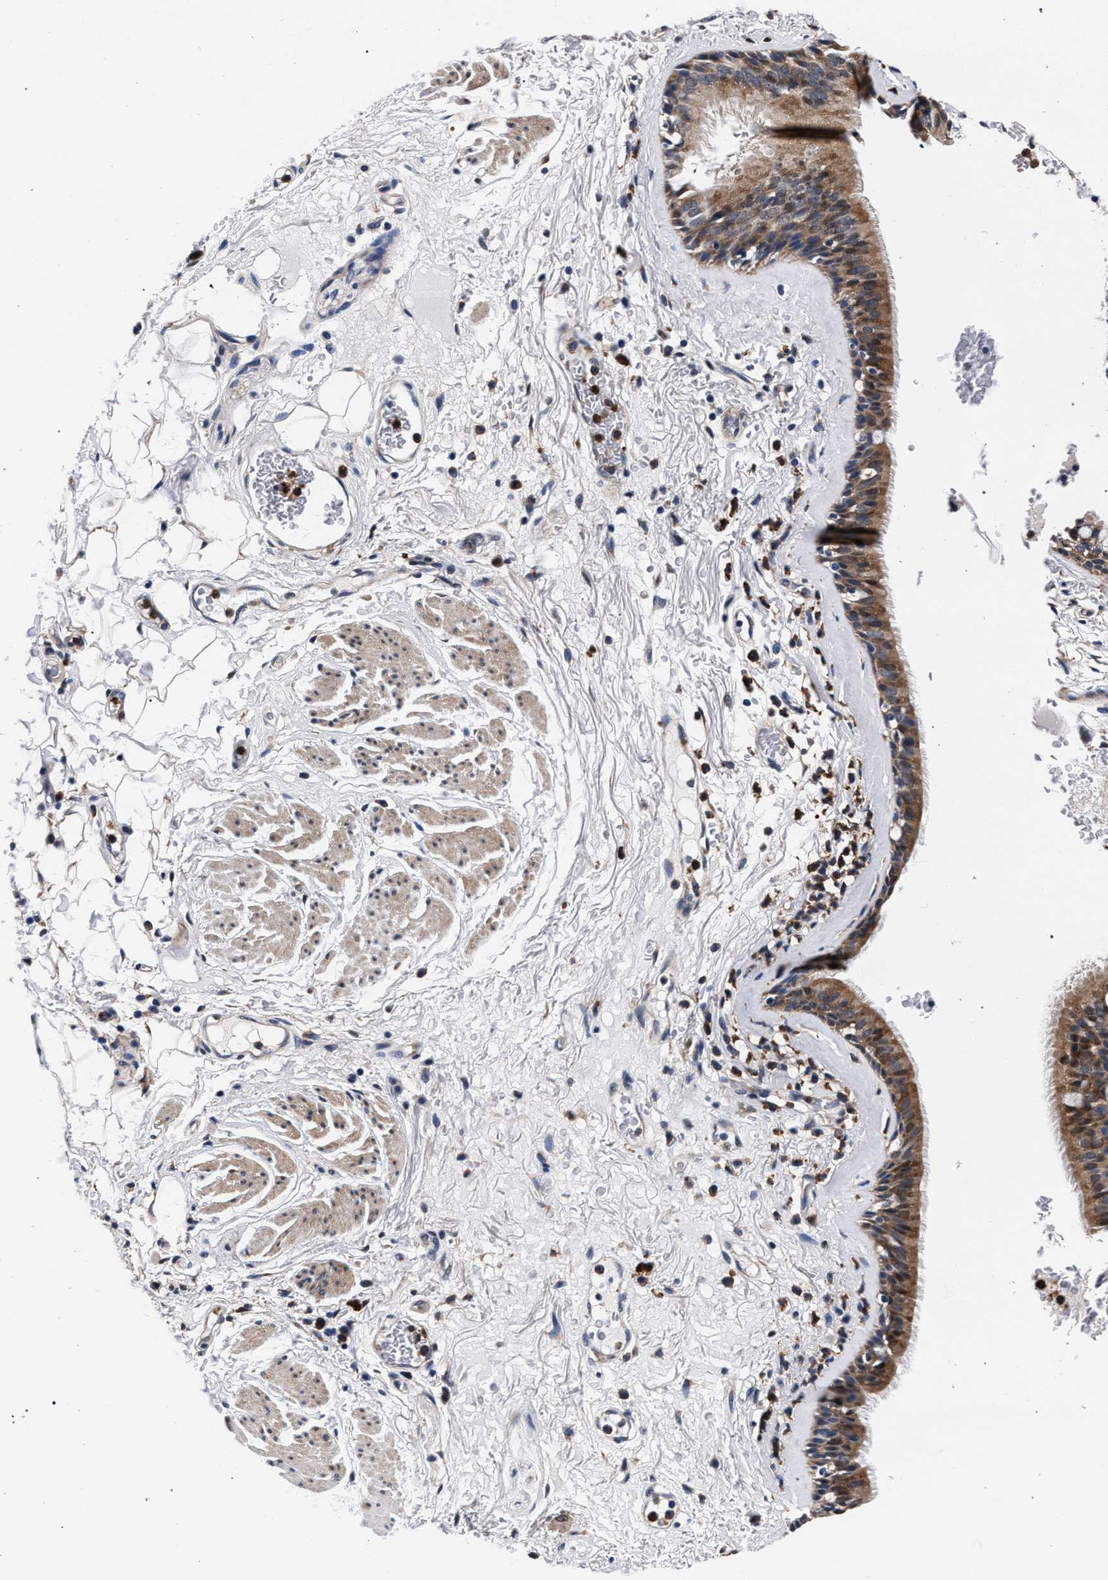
{"staining": {"intensity": "moderate", "quantity": ">75%", "location": "cytoplasmic/membranous"}, "tissue": "bronchus", "cell_type": "Respiratory epithelial cells", "image_type": "normal", "snomed": [{"axis": "morphology", "description": "Normal tissue, NOS"}, {"axis": "topography", "description": "Cartilage tissue"}], "caption": "Protein staining demonstrates moderate cytoplasmic/membranous positivity in approximately >75% of respiratory epithelial cells in unremarkable bronchus.", "gene": "ZNF462", "patient": {"sex": "female", "age": 63}}